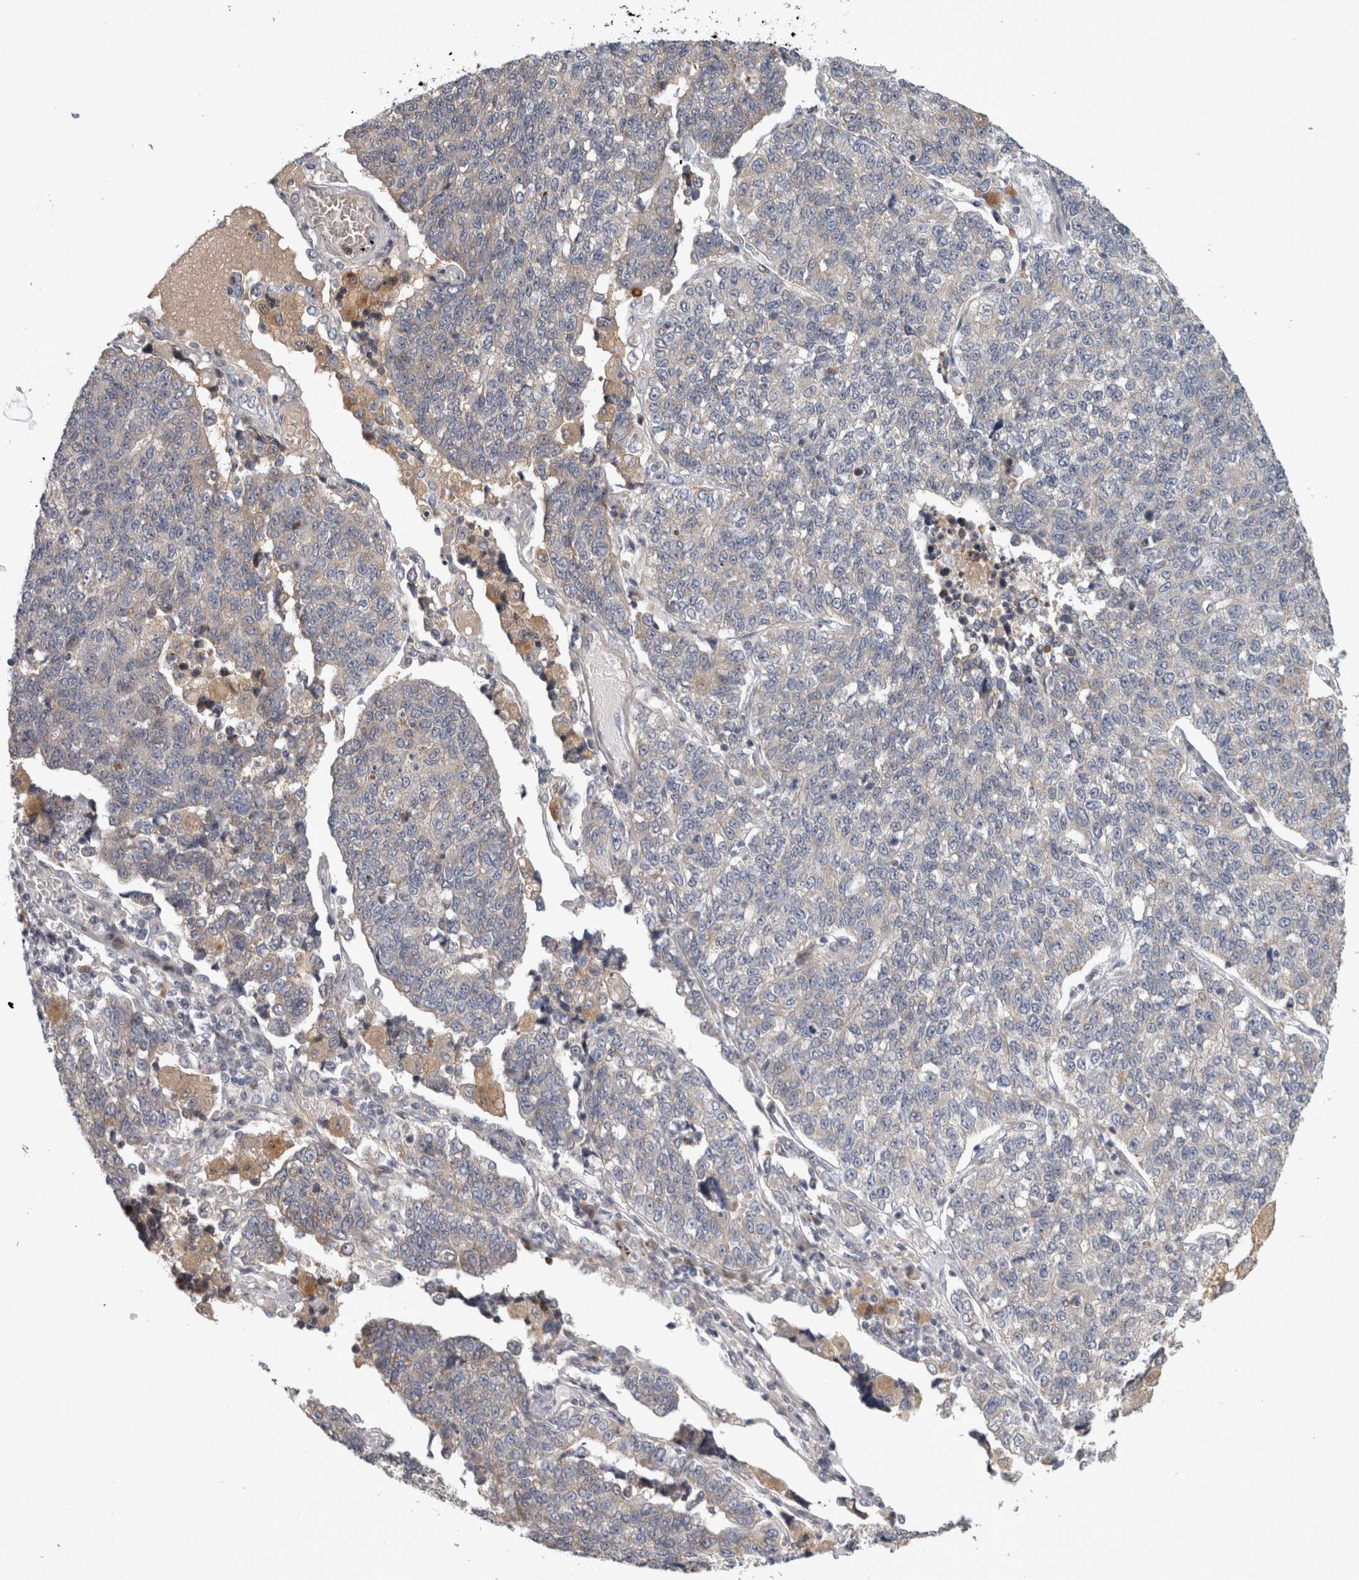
{"staining": {"intensity": "negative", "quantity": "none", "location": "none"}, "tissue": "lung cancer", "cell_type": "Tumor cells", "image_type": "cancer", "snomed": [{"axis": "morphology", "description": "Adenocarcinoma, NOS"}, {"axis": "topography", "description": "Lung"}], "caption": "High power microscopy photomicrograph of an immunohistochemistry (IHC) histopathology image of lung cancer, revealing no significant positivity in tumor cells. (Brightfield microscopy of DAB immunohistochemistry (IHC) at high magnification).", "gene": "RBM48", "patient": {"sex": "male", "age": 49}}